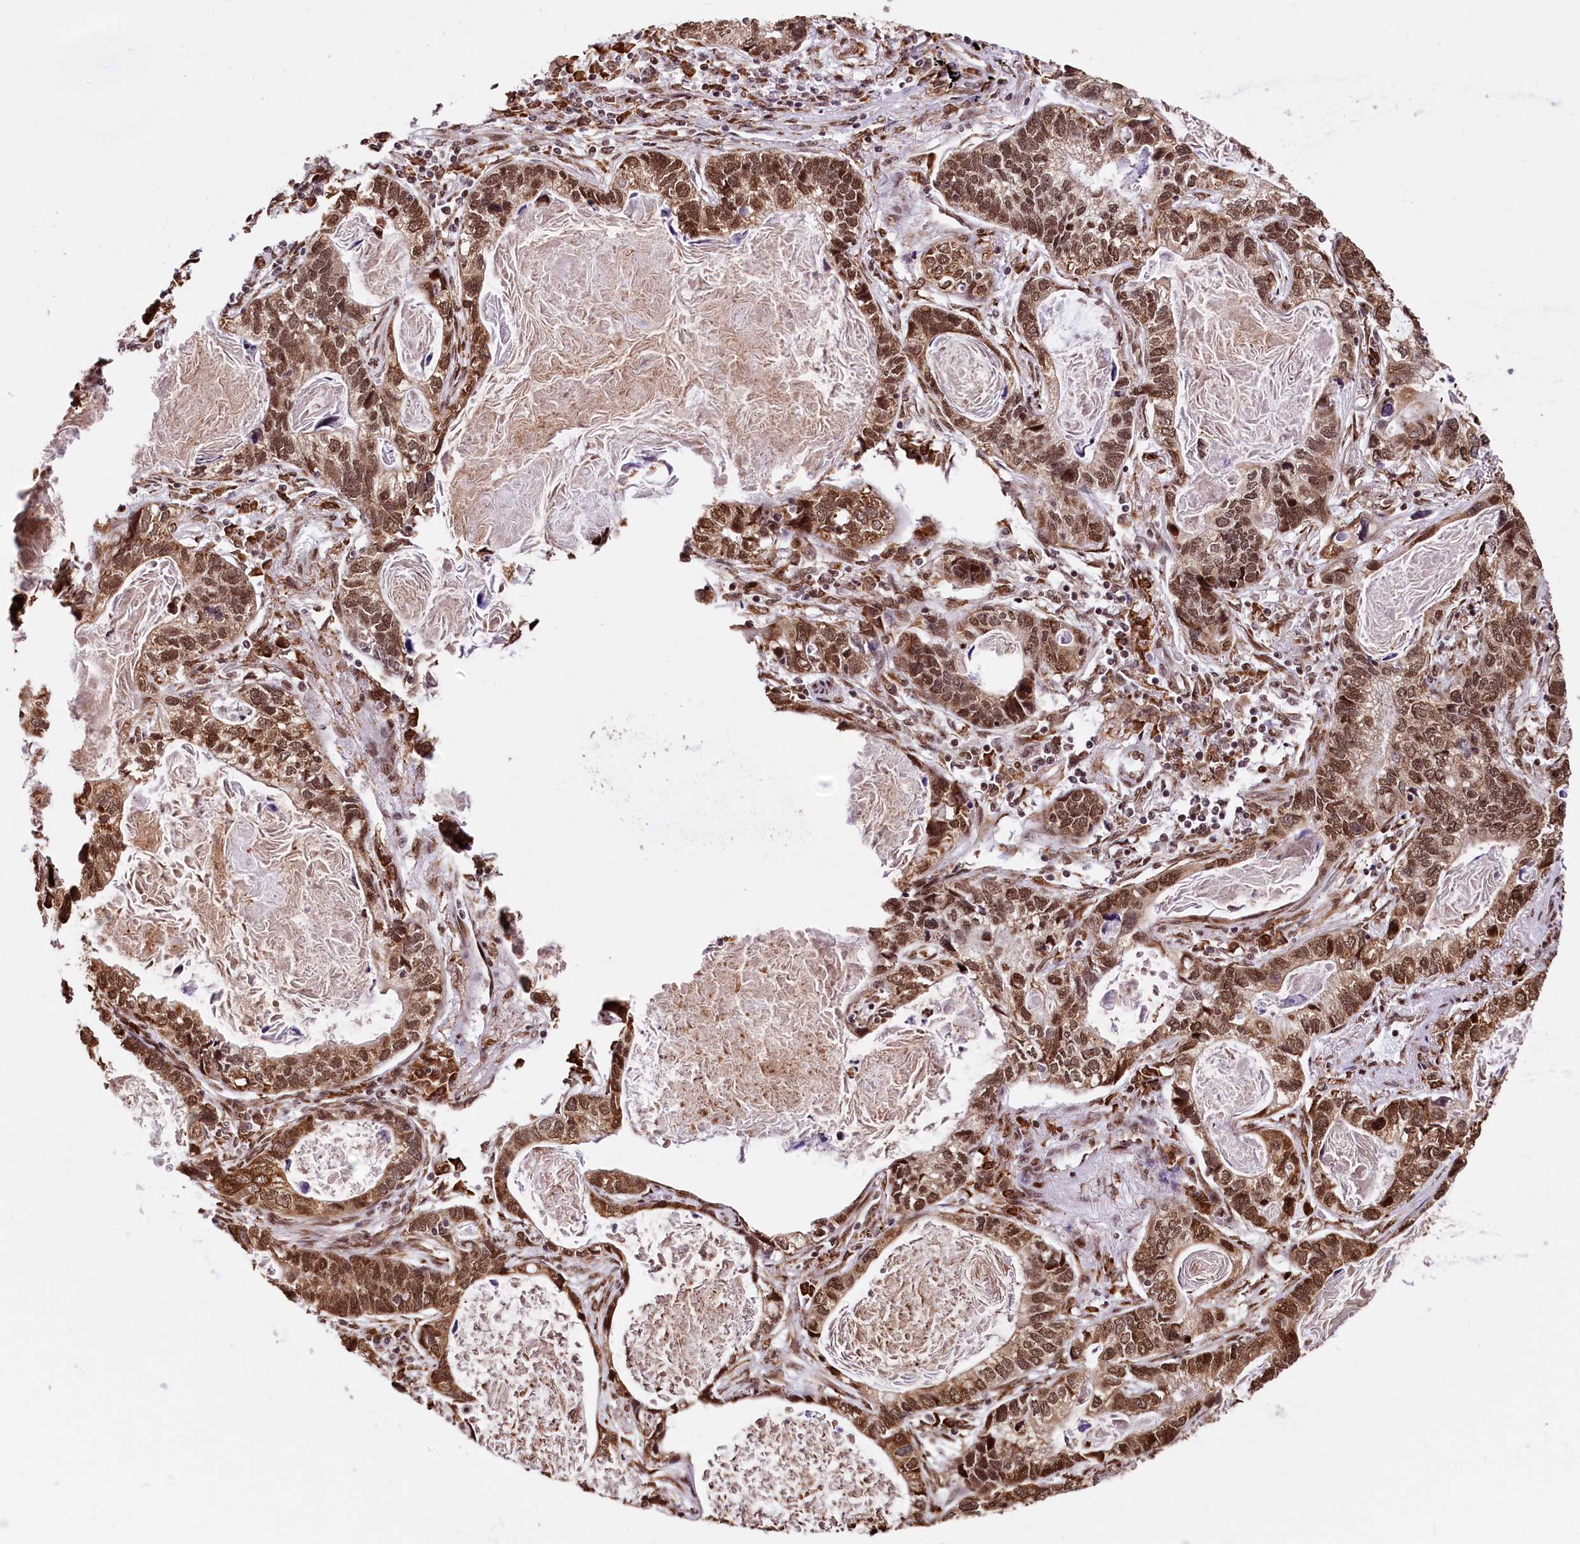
{"staining": {"intensity": "moderate", "quantity": ">75%", "location": "cytoplasmic/membranous,nuclear"}, "tissue": "lung cancer", "cell_type": "Tumor cells", "image_type": "cancer", "snomed": [{"axis": "morphology", "description": "Adenocarcinoma, NOS"}, {"axis": "topography", "description": "Lung"}], "caption": "Adenocarcinoma (lung) stained for a protein (brown) shows moderate cytoplasmic/membranous and nuclear positive staining in about >75% of tumor cells.", "gene": "PDS5B", "patient": {"sex": "male", "age": 67}}